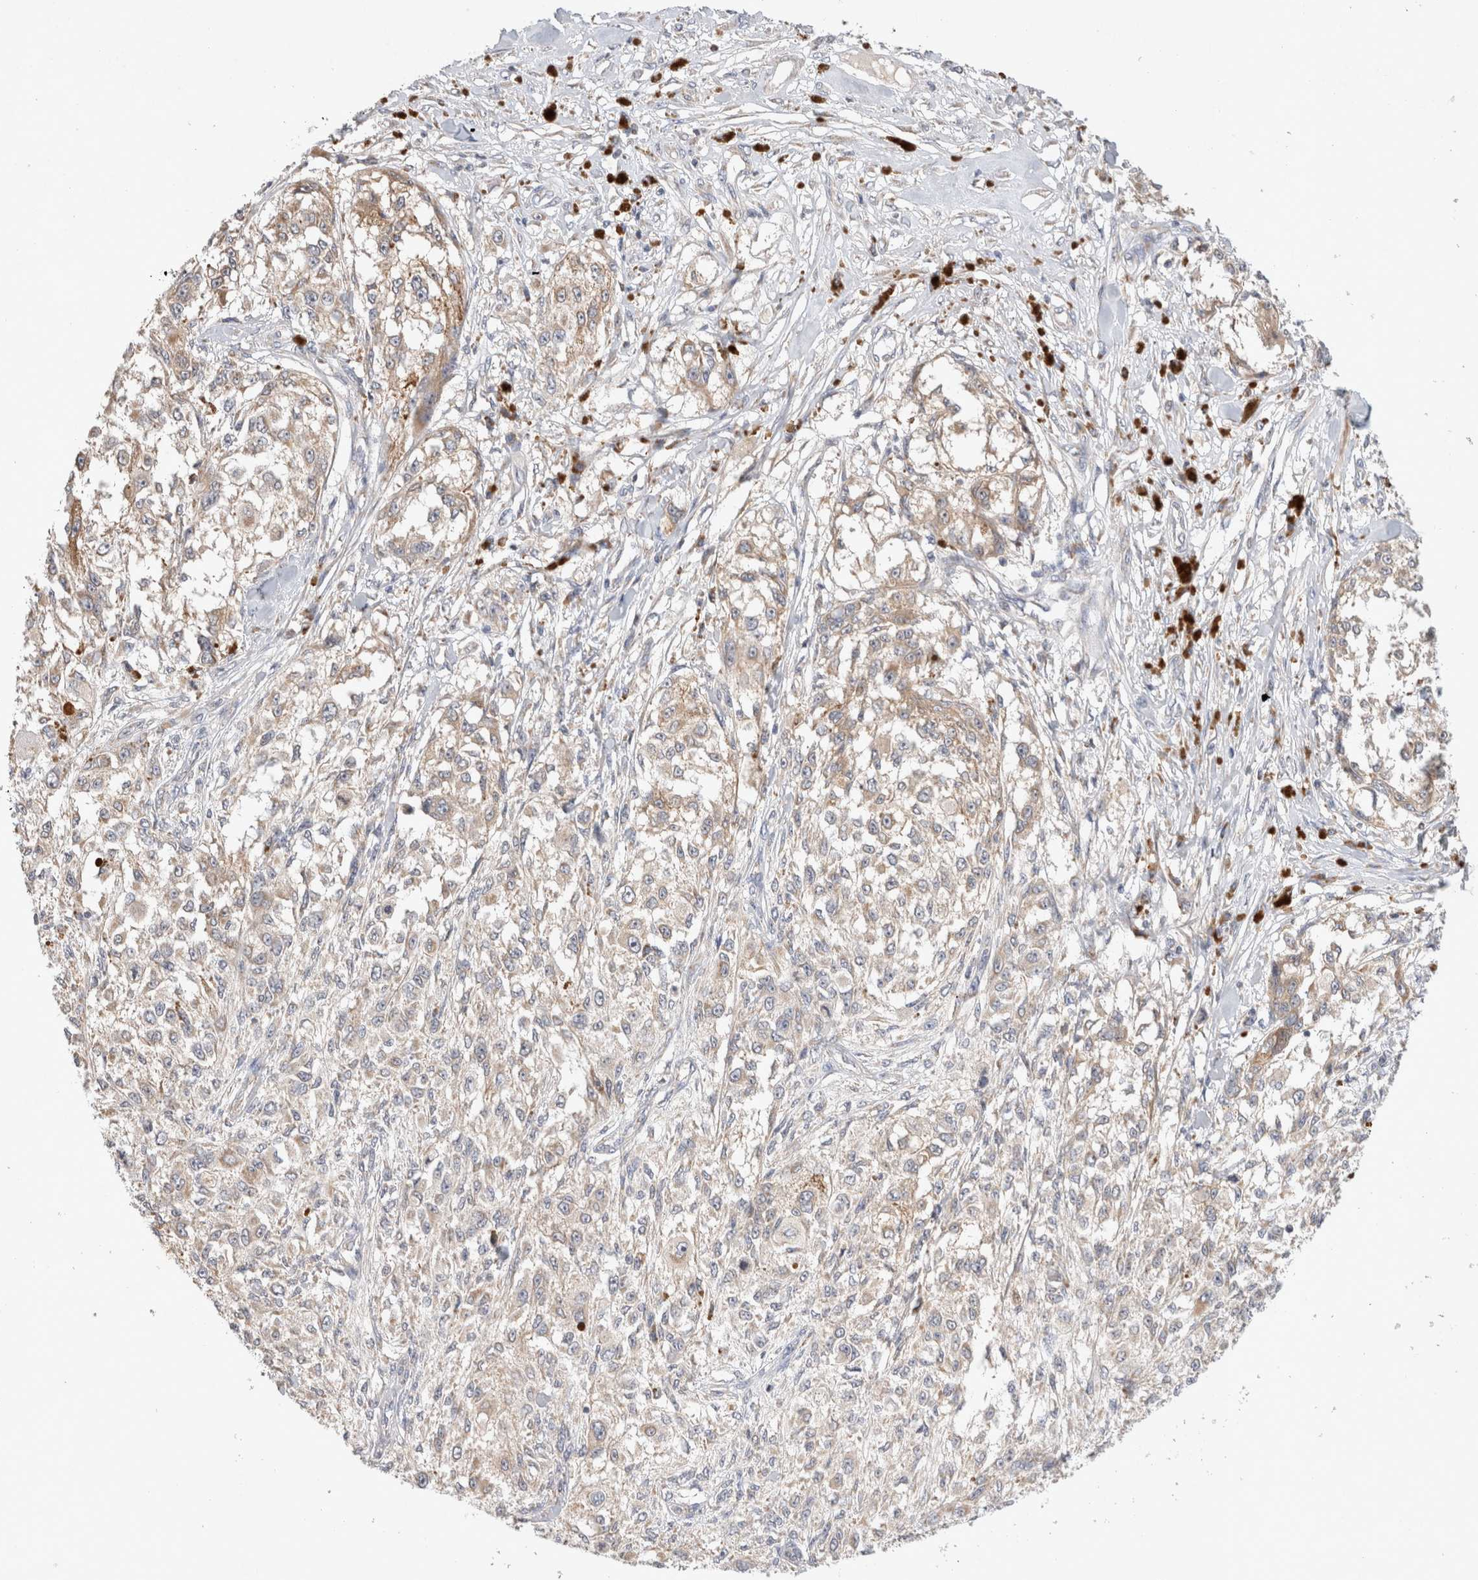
{"staining": {"intensity": "weak", "quantity": "25%-75%", "location": "cytoplasmic/membranous"}, "tissue": "melanoma", "cell_type": "Tumor cells", "image_type": "cancer", "snomed": [{"axis": "morphology", "description": "Necrosis, NOS"}, {"axis": "morphology", "description": "Malignant melanoma, NOS"}, {"axis": "topography", "description": "Skin"}], "caption": "Tumor cells reveal low levels of weak cytoplasmic/membranous positivity in about 25%-75% of cells in human malignant melanoma.", "gene": "NEDD4L", "patient": {"sex": "female", "age": 87}}